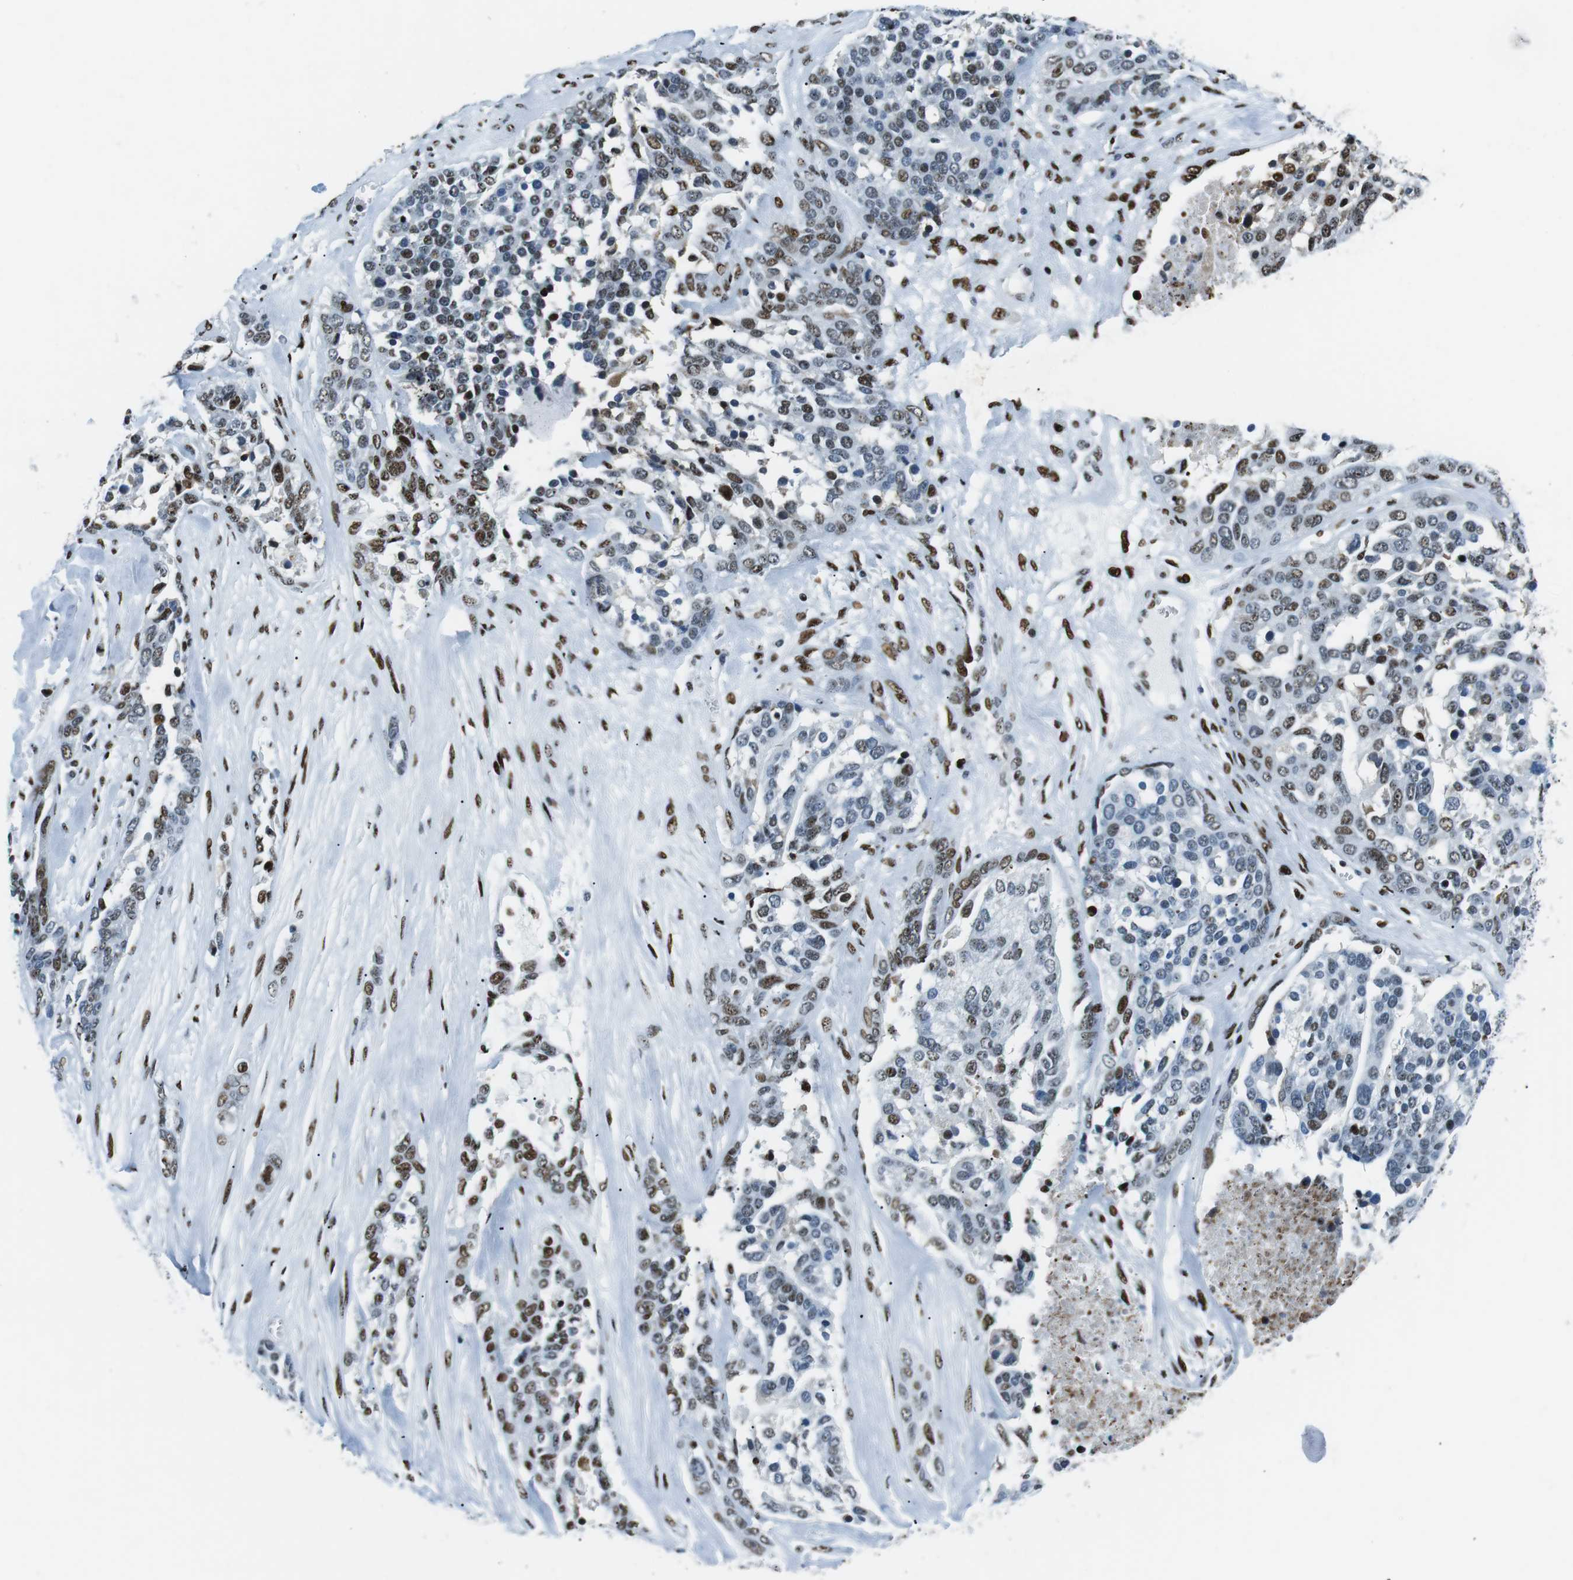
{"staining": {"intensity": "moderate", "quantity": "25%-75%", "location": "nuclear"}, "tissue": "ovarian cancer", "cell_type": "Tumor cells", "image_type": "cancer", "snomed": [{"axis": "morphology", "description": "Cystadenocarcinoma, serous, NOS"}, {"axis": "topography", "description": "Ovary"}], "caption": "Tumor cells display medium levels of moderate nuclear staining in about 25%-75% of cells in human serous cystadenocarcinoma (ovarian). The staining was performed using DAB, with brown indicating positive protein expression. Nuclei are stained blue with hematoxylin.", "gene": "PML", "patient": {"sex": "female", "age": 44}}